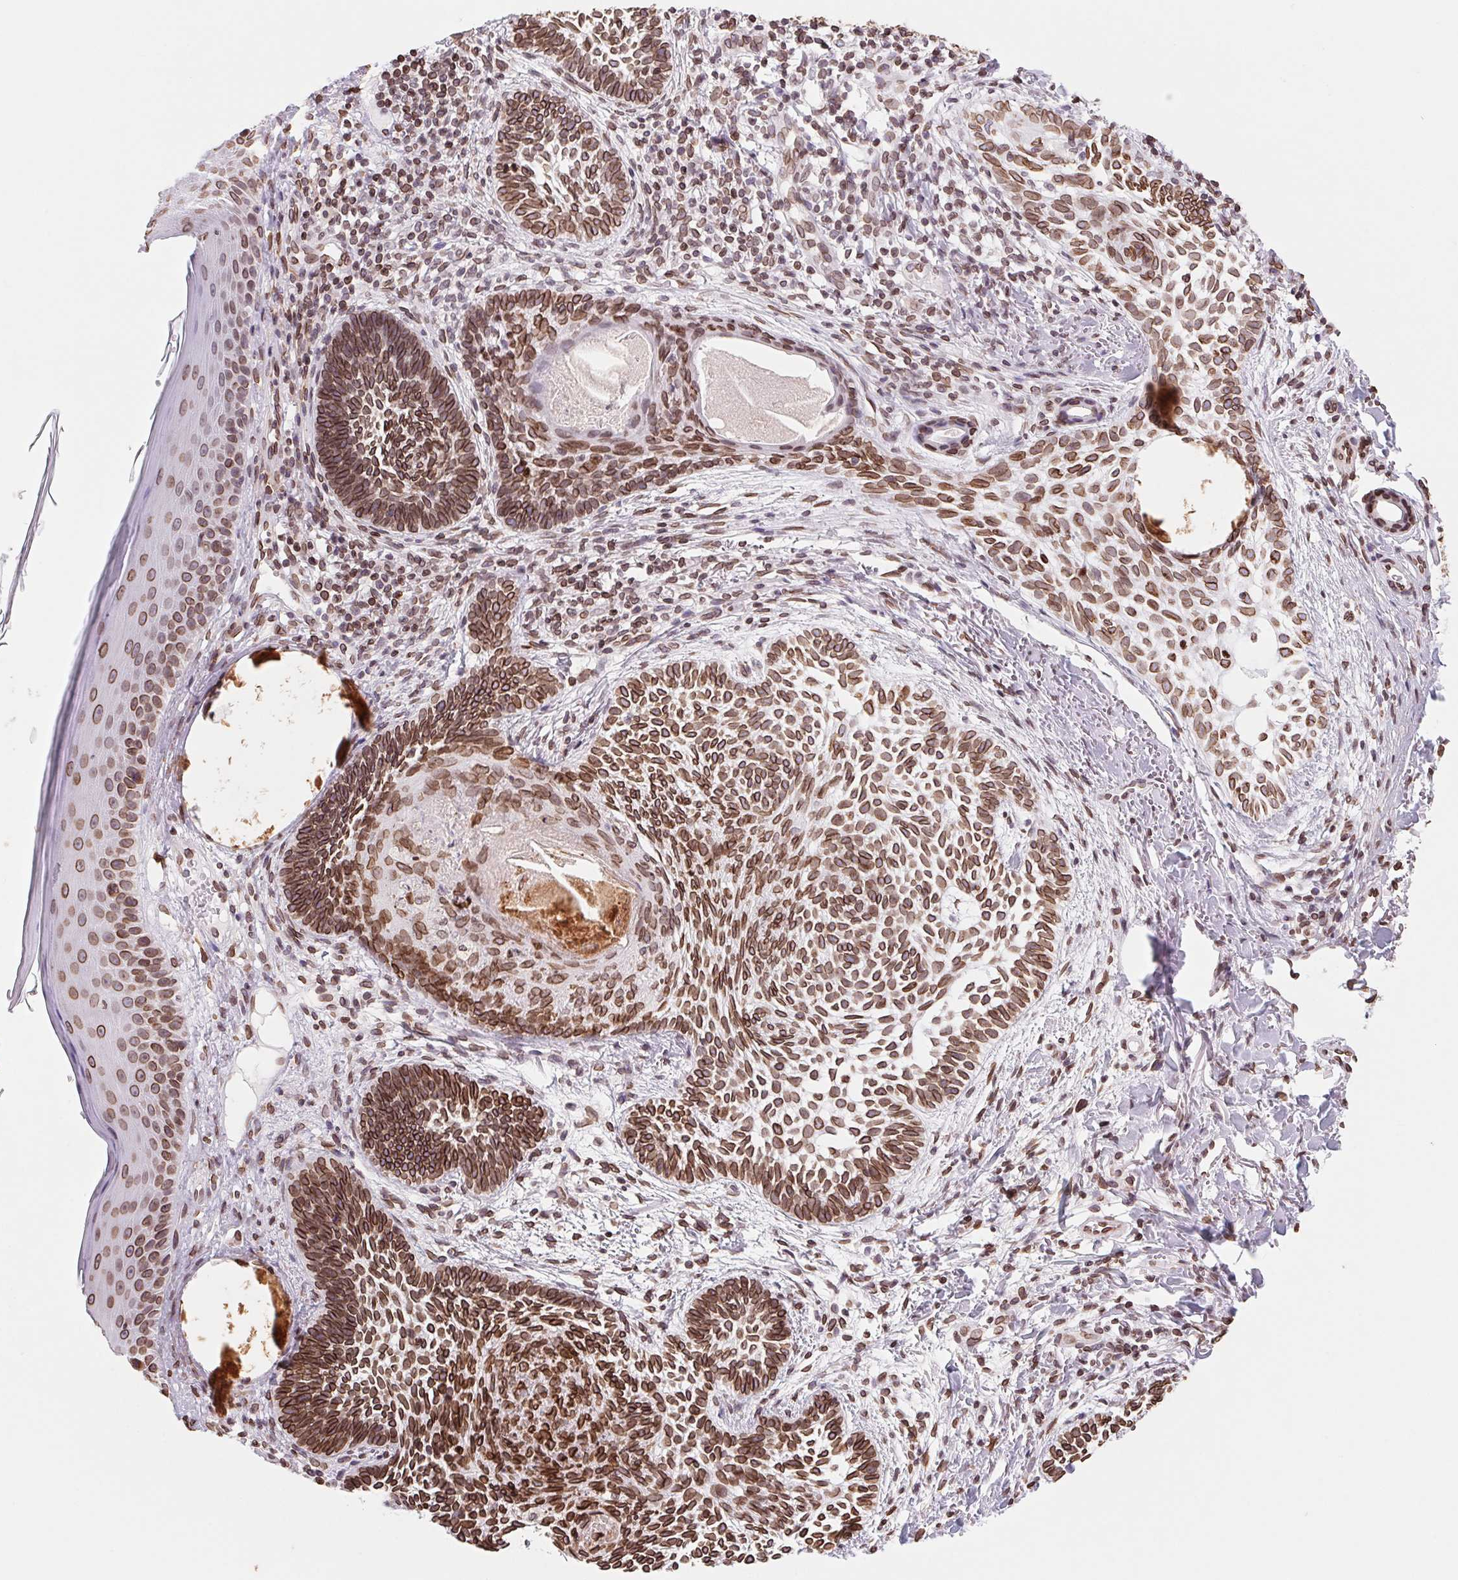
{"staining": {"intensity": "strong", "quantity": ">75%", "location": "cytoplasmic/membranous,nuclear"}, "tissue": "skin cancer", "cell_type": "Tumor cells", "image_type": "cancer", "snomed": [{"axis": "morphology", "description": "Normal tissue, NOS"}, {"axis": "morphology", "description": "Basal cell carcinoma"}, {"axis": "topography", "description": "Skin"}], "caption": "Skin cancer (basal cell carcinoma) was stained to show a protein in brown. There is high levels of strong cytoplasmic/membranous and nuclear expression in about >75% of tumor cells. (DAB IHC, brown staining for protein, blue staining for nuclei).", "gene": "LMNB2", "patient": {"sex": "male", "age": 46}}